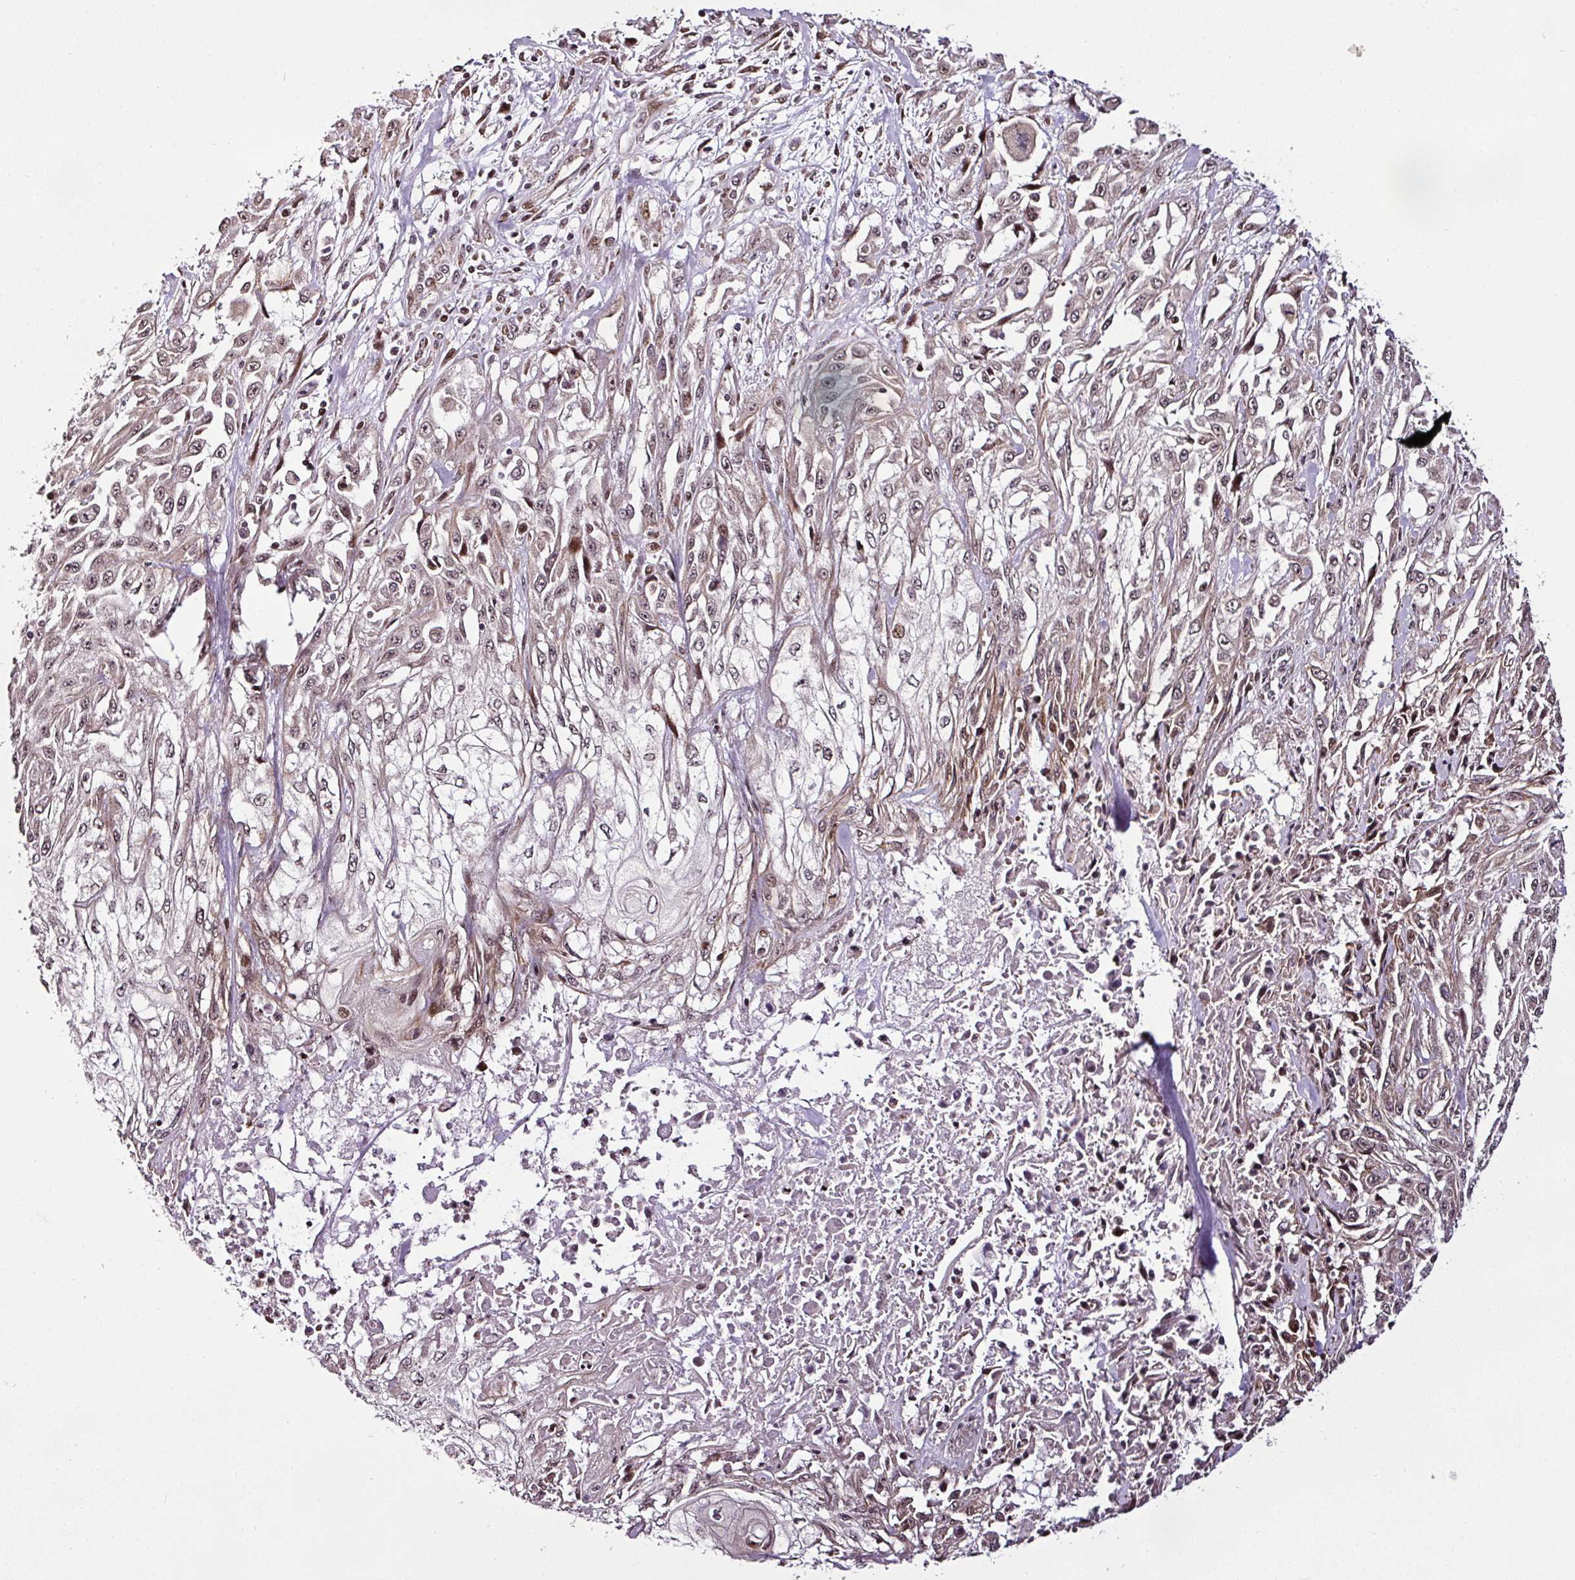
{"staining": {"intensity": "weak", "quantity": "<25%", "location": "nuclear"}, "tissue": "skin cancer", "cell_type": "Tumor cells", "image_type": "cancer", "snomed": [{"axis": "morphology", "description": "Squamous cell carcinoma, NOS"}, {"axis": "morphology", "description": "Squamous cell carcinoma, metastatic, NOS"}, {"axis": "topography", "description": "Skin"}, {"axis": "topography", "description": "Lymph node"}], "caption": "Tumor cells are negative for protein expression in human skin metastatic squamous cell carcinoma. (IHC, brightfield microscopy, high magnification).", "gene": "COPRS", "patient": {"sex": "male", "age": 75}}